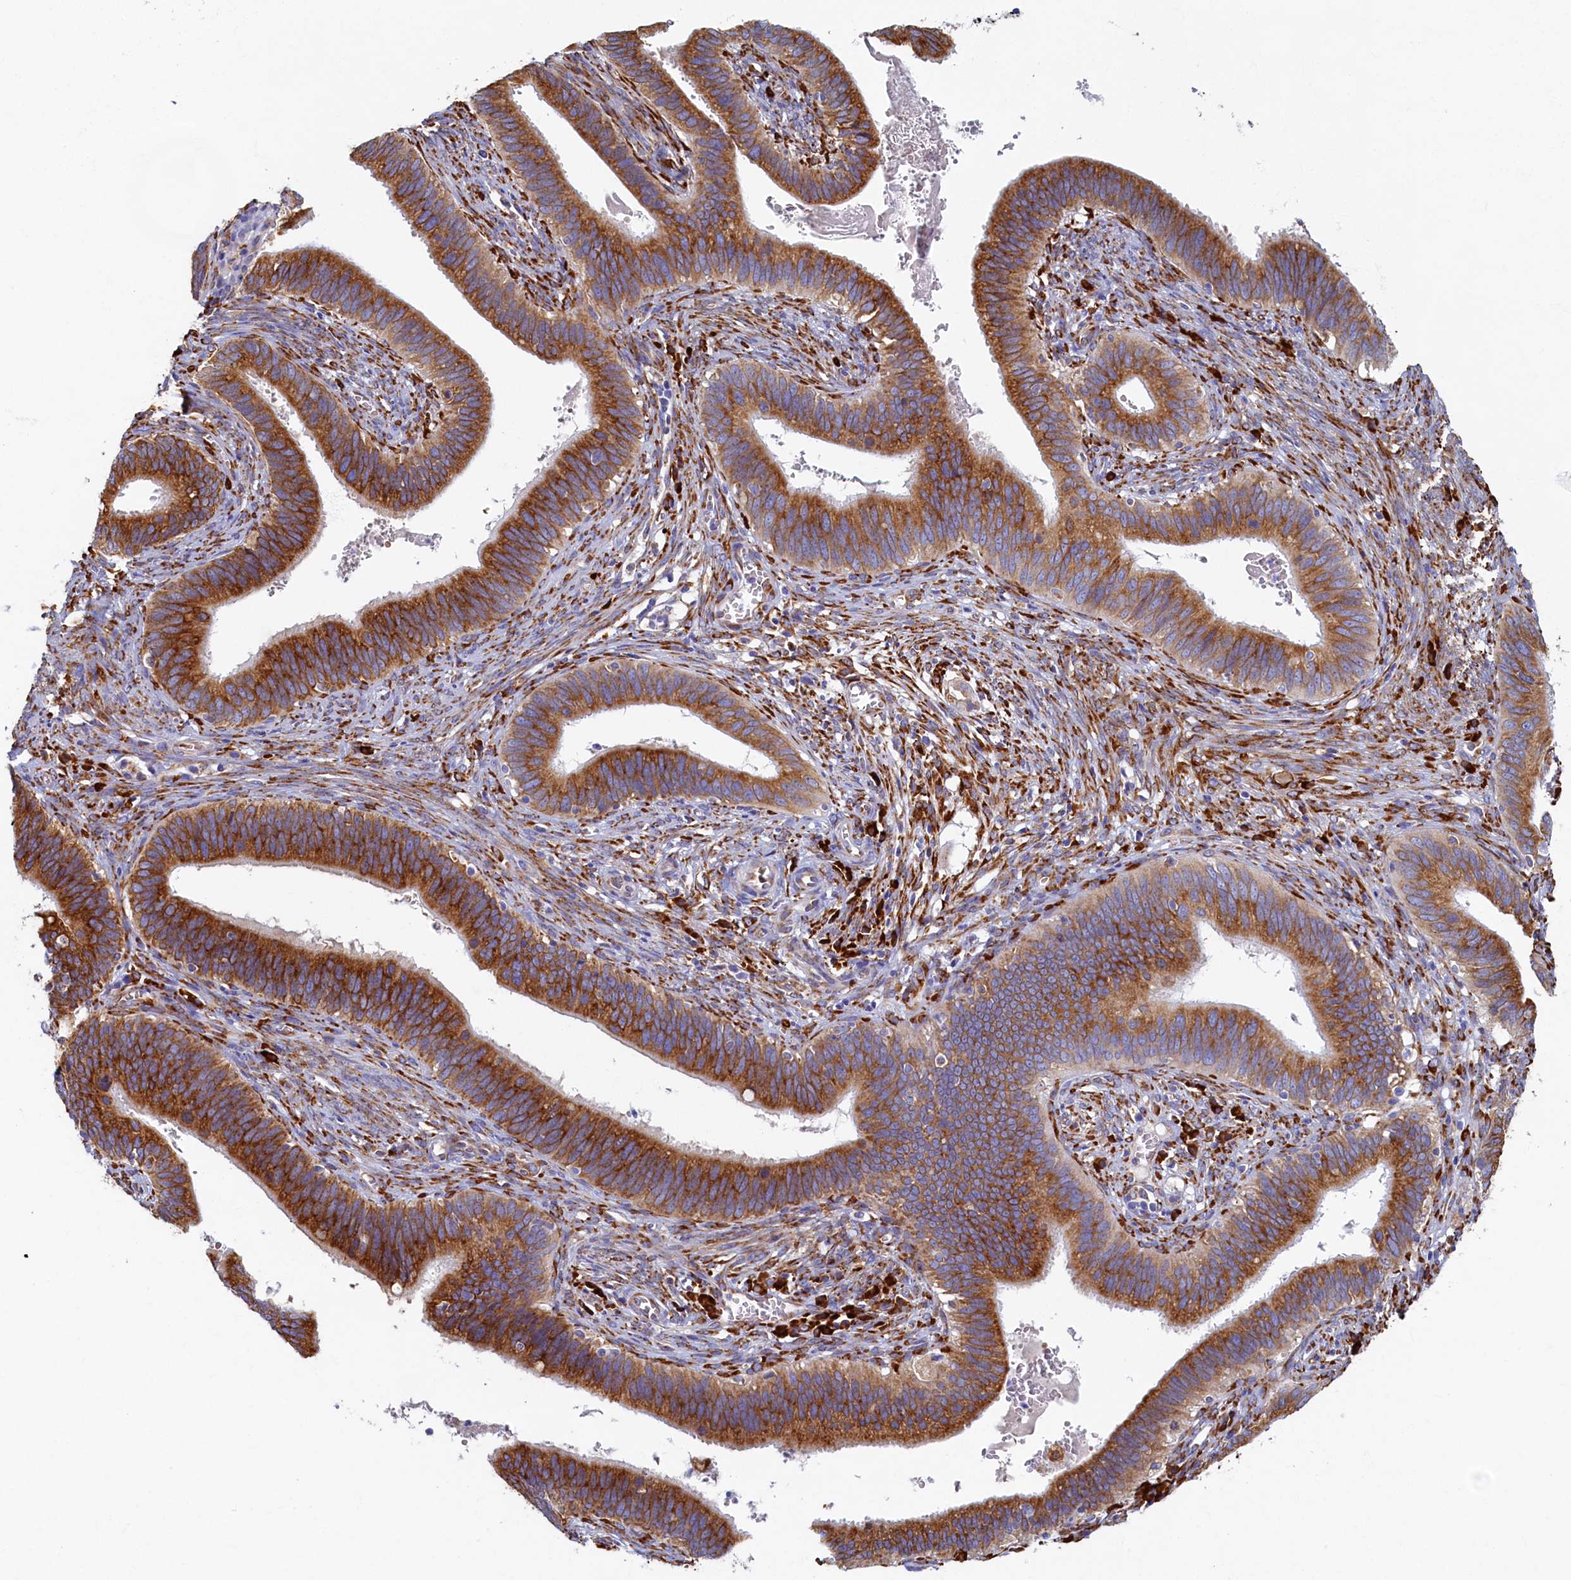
{"staining": {"intensity": "strong", "quantity": ">75%", "location": "cytoplasmic/membranous"}, "tissue": "cervical cancer", "cell_type": "Tumor cells", "image_type": "cancer", "snomed": [{"axis": "morphology", "description": "Adenocarcinoma, NOS"}, {"axis": "topography", "description": "Cervix"}], "caption": "Brown immunohistochemical staining in human cervical cancer (adenocarcinoma) reveals strong cytoplasmic/membranous expression in about >75% of tumor cells. The protein of interest is stained brown, and the nuclei are stained in blue (DAB (3,3'-diaminobenzidine) IHC with brightfield microscopy, high magnification).", "gene": "TMEM18", "patient": {"sex": "female", "age": 42}}